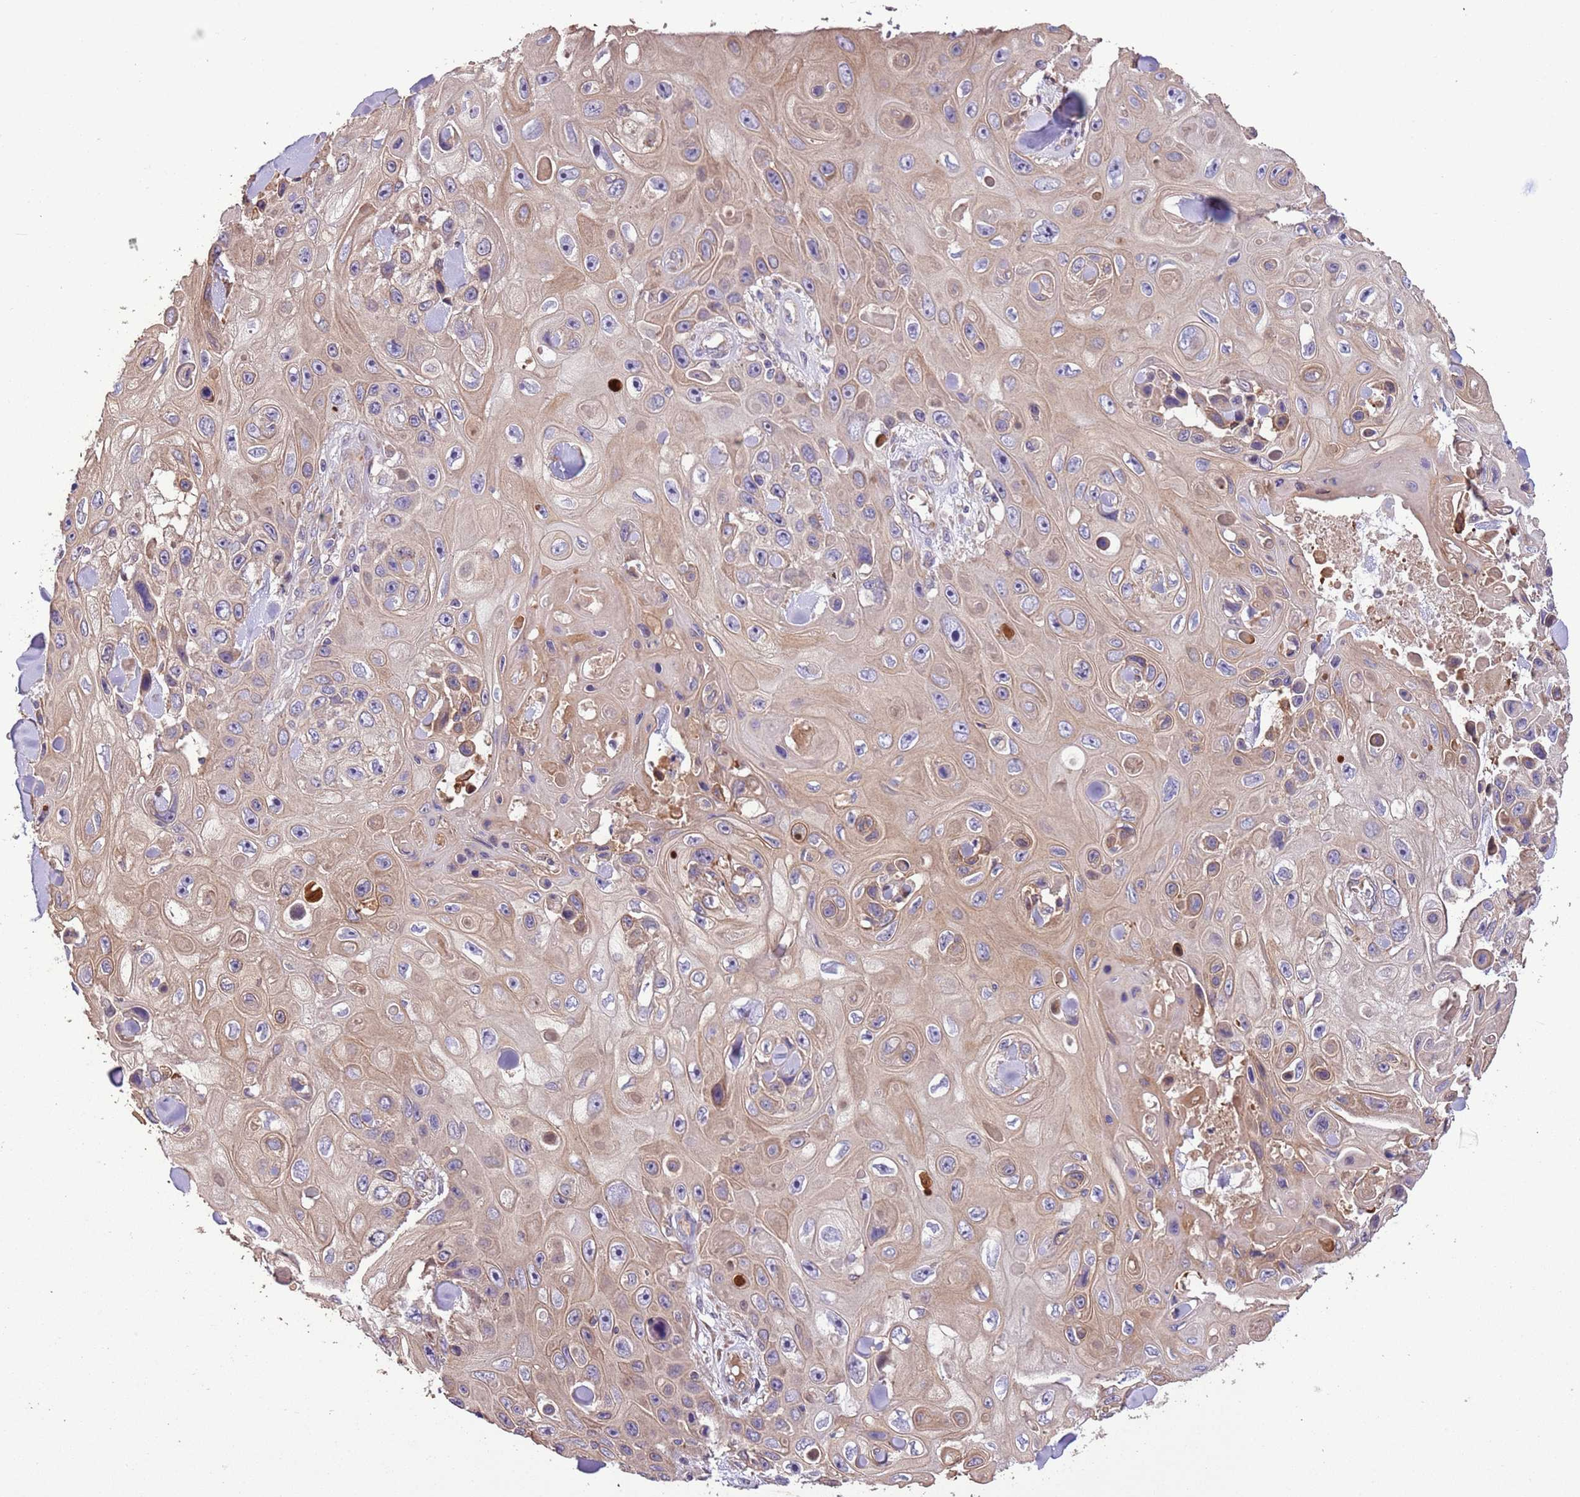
{"staining": {"intensity": "weak", "quantity": "25%-75%", "location": "cytoplasmic/membranous"}, "tissue": "skin cancer", "cell_type": "Tumor cells", "image_type": "cancer", "snomed": [{"axis": "morphology", "description": "Squamous cell carcinoma, NOS"}, {"axis": "topography", "description": "Skin"}], "caption": "This photomicrograph reveals IHC staining of human skin cancer, with low weak cytoplasmic/membranous expression in about 25%-75% of tumor cells.", "gene": "FAM89B", "patient": {"sex": "male", "age": 82}}